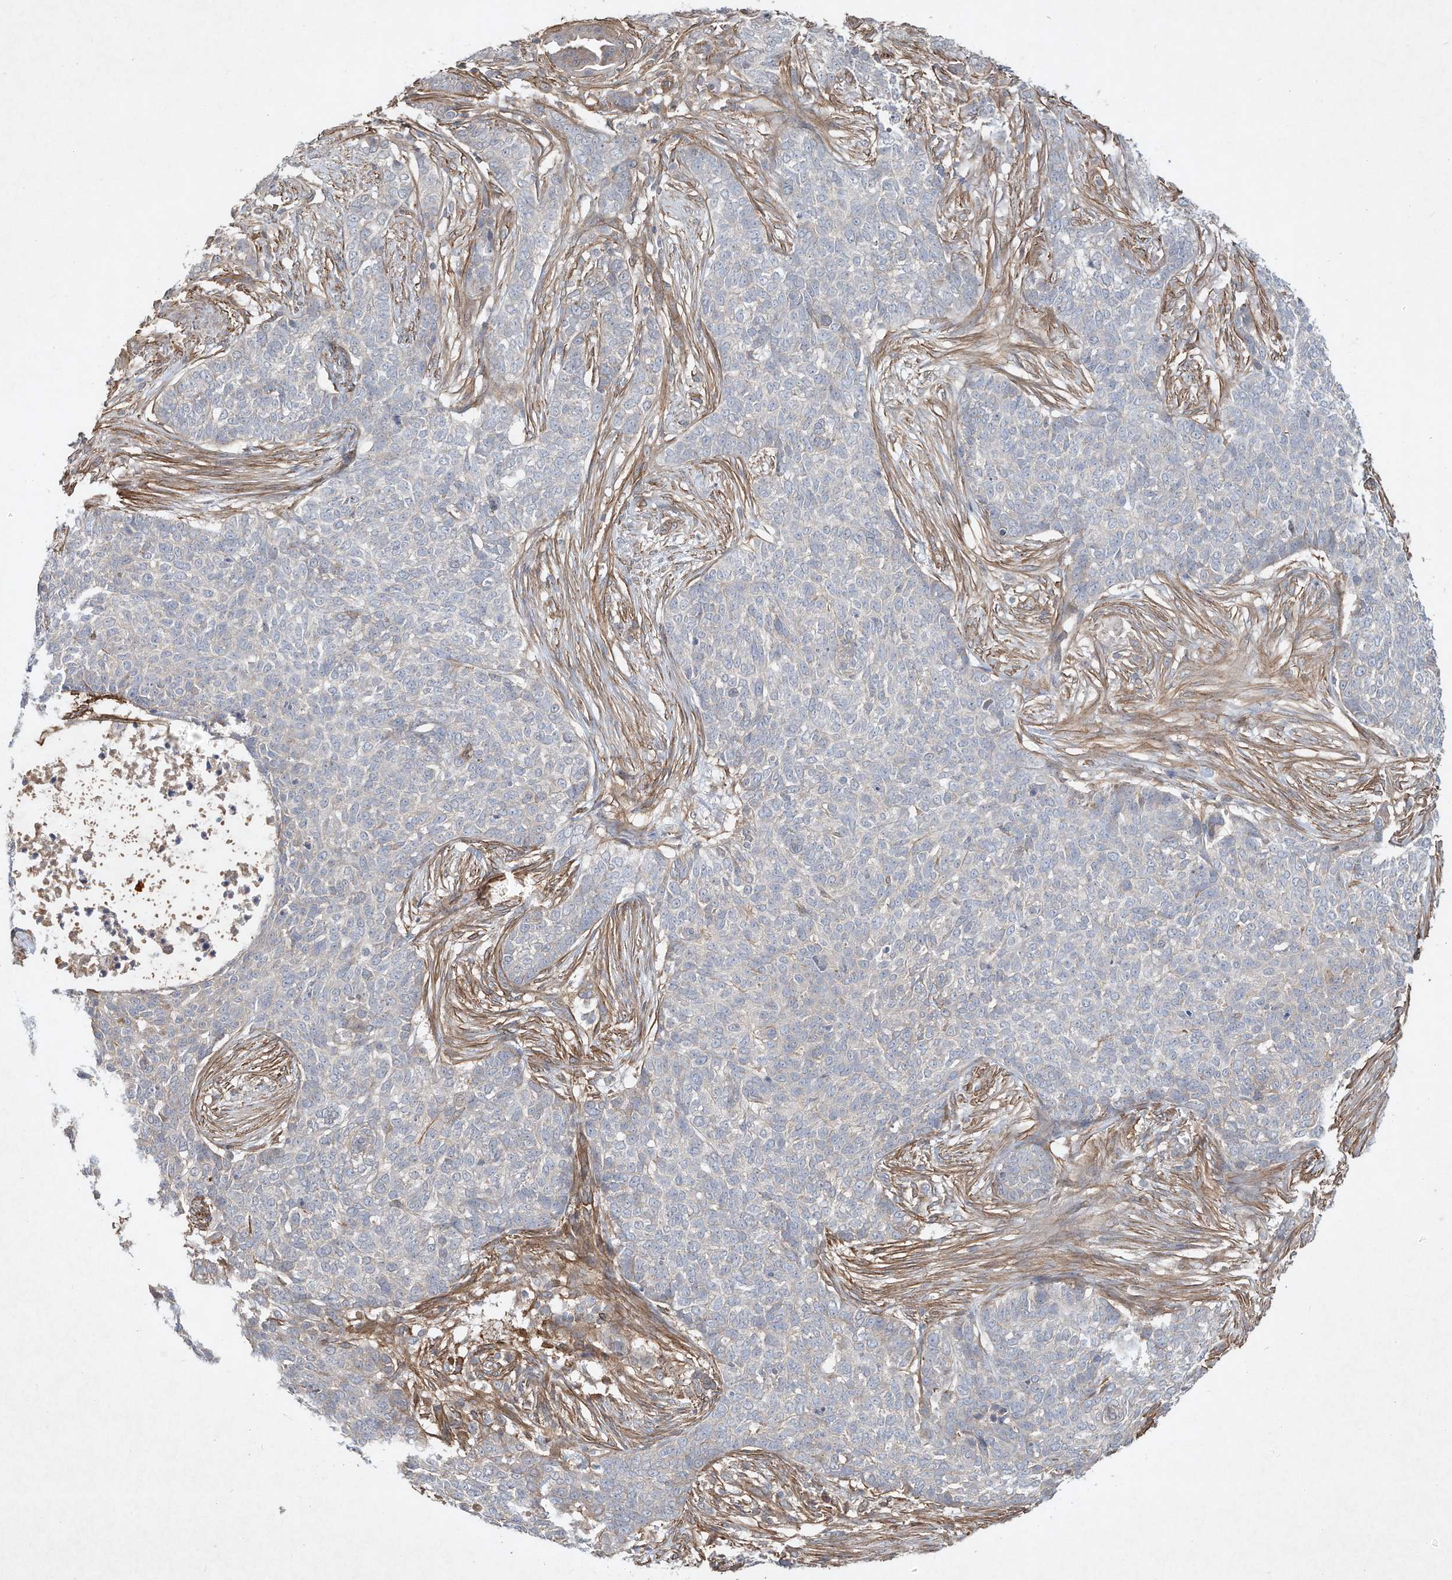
{"staining": {"intensity": "negative", "quantity": "none", "location": "none"}, "tissue": "skin cancer", "cell_type": "Tumor cells", "image_type": "cancer", "snomed": [{"axis": "morphology", "description": "Basal cell carcinoma"}, {"axis": "topography", "description": "Skin"}], "caption": "Immunohistochemistry micrograph of human skin basal cell carcinoma stained for a protein (brown), which reveals no expression in tumor cells.", "gene": "HTR5A", "patient": {"sex": "male", "age": 85}}